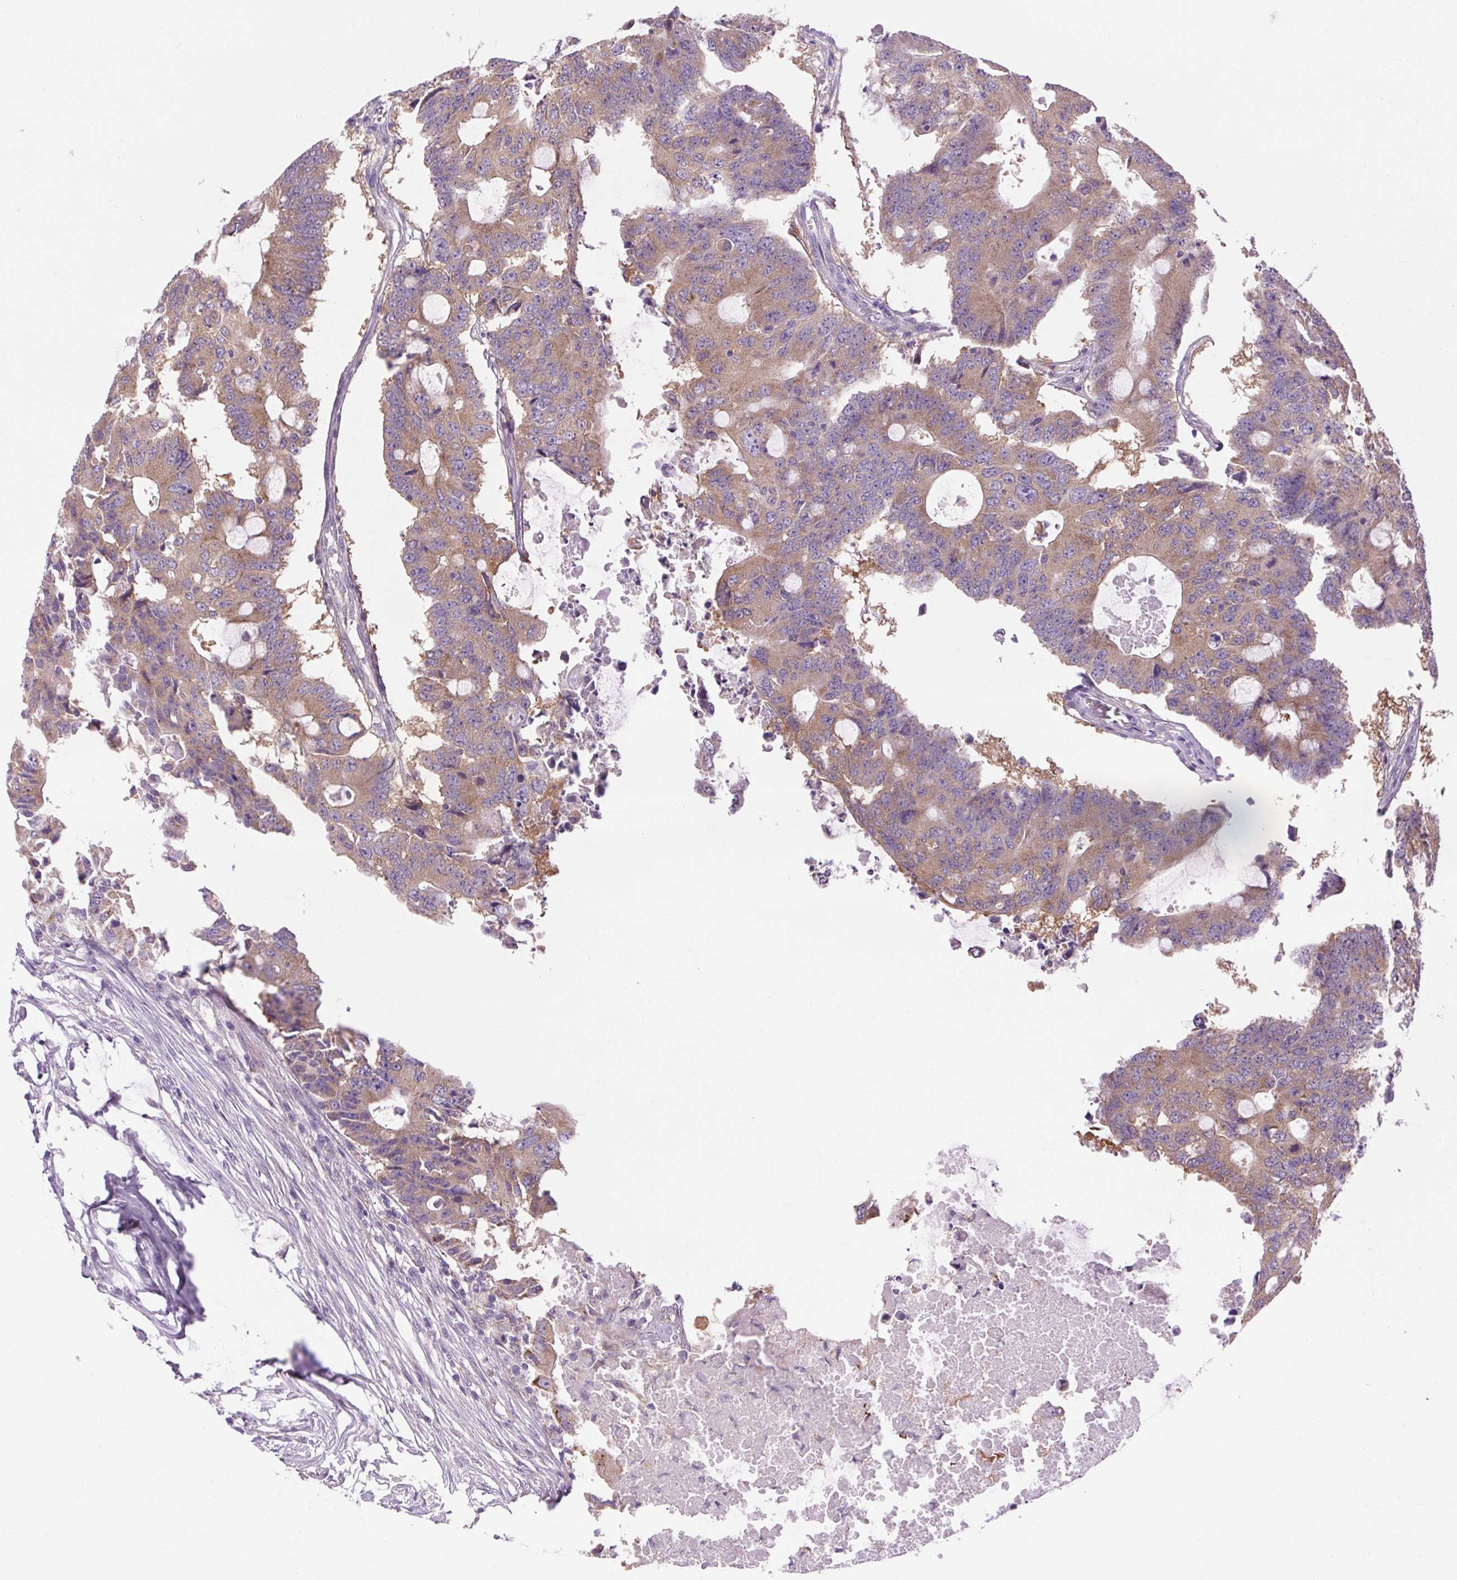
{"staining": {"intensity": "moderate", "quantity": ">75%", "location": "cytoplasmic/membranous"}, "tissue": "colorectal cancer", "cell_type": "Tumor cells", "image_type": "cancer", "snomed": [{"axis": "morphology", "description": "Adenocarcinoma, NOS"}, {"axis": "topography", "description": "Colon"}], "caption": "IHC staining of colorectal cancer (adenocarcinoma), which shows medium levels of moderate cytoplasmic/membranous expression in approximately >75% of tumor cells indicating moderate cytoplasmic/membranous protein positivity. The staining was performed using DAB (brown) for protein detection and nuclei were counterstained in hematoxylin (blue).", "gene": "SOWAHC", "patient": {"sex": "male", "age": 71}}